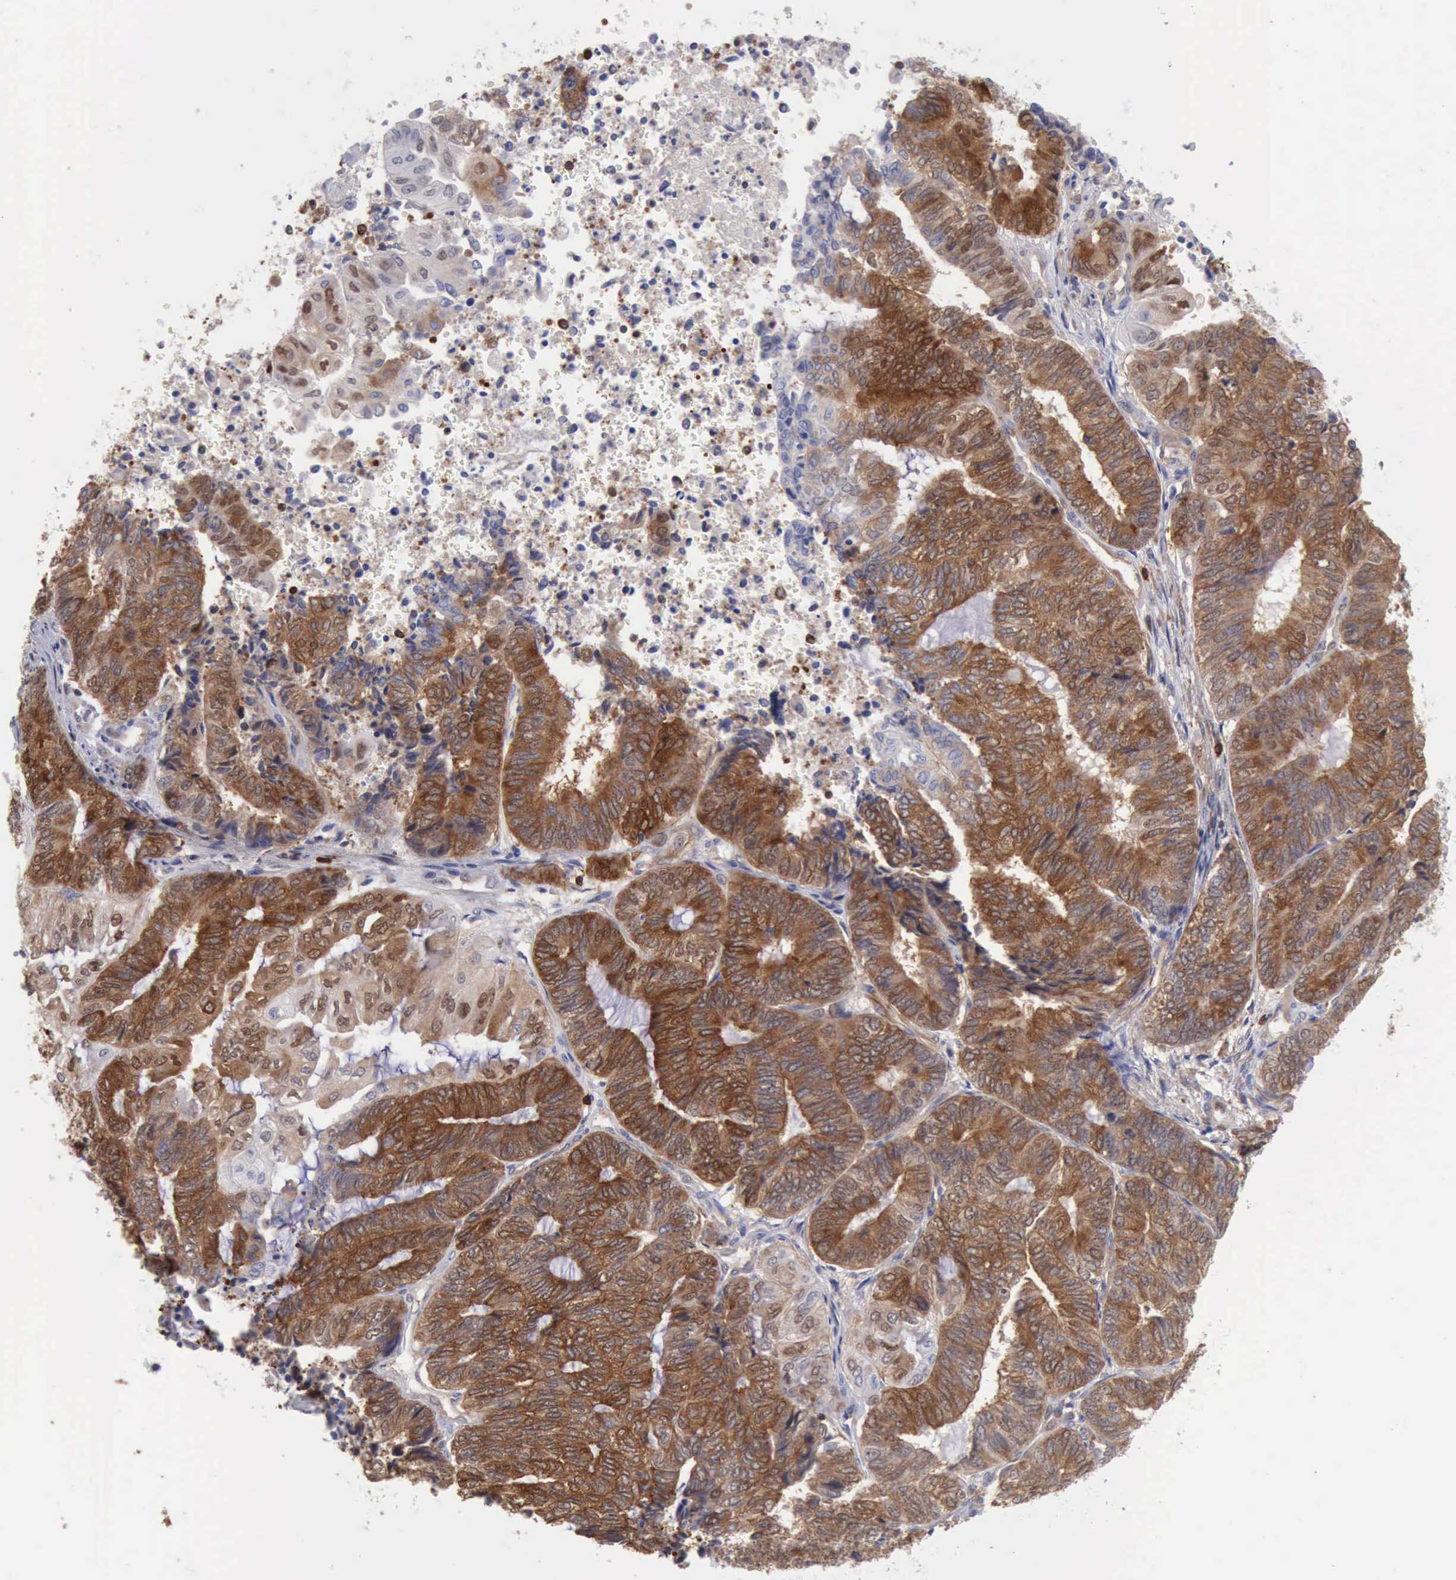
{"staining": {"intensity": "strong", "quantity": ">75%", "location": "cytoplasmic/membranous,nuclear"}, "tissue": "endometrial cancer", "cell_type": "Tumor cells", "image_type": "cancer", "snomed": [{"axis": "morphology", "description": "Adenocarcinoma, NOS"}, {"axis": "topography", "description": "Uterus"}, {"axis": "topography", "description": "Endometrium"}], "caption": "Immunohistochemistry (IHC) (DAB (3,3'-diaminobenzidine)) staining of endometrial cancer shows strong cytoplasmic/membranous and nuclear protein expression in about >75% of tumor cells. (DAB (3,3'-diaminobenzidine) IHC, brown staining for protein, blue staining for nuclei).", "gene": "PDCD4", "patient": {"sex": "female", "age": 70}}